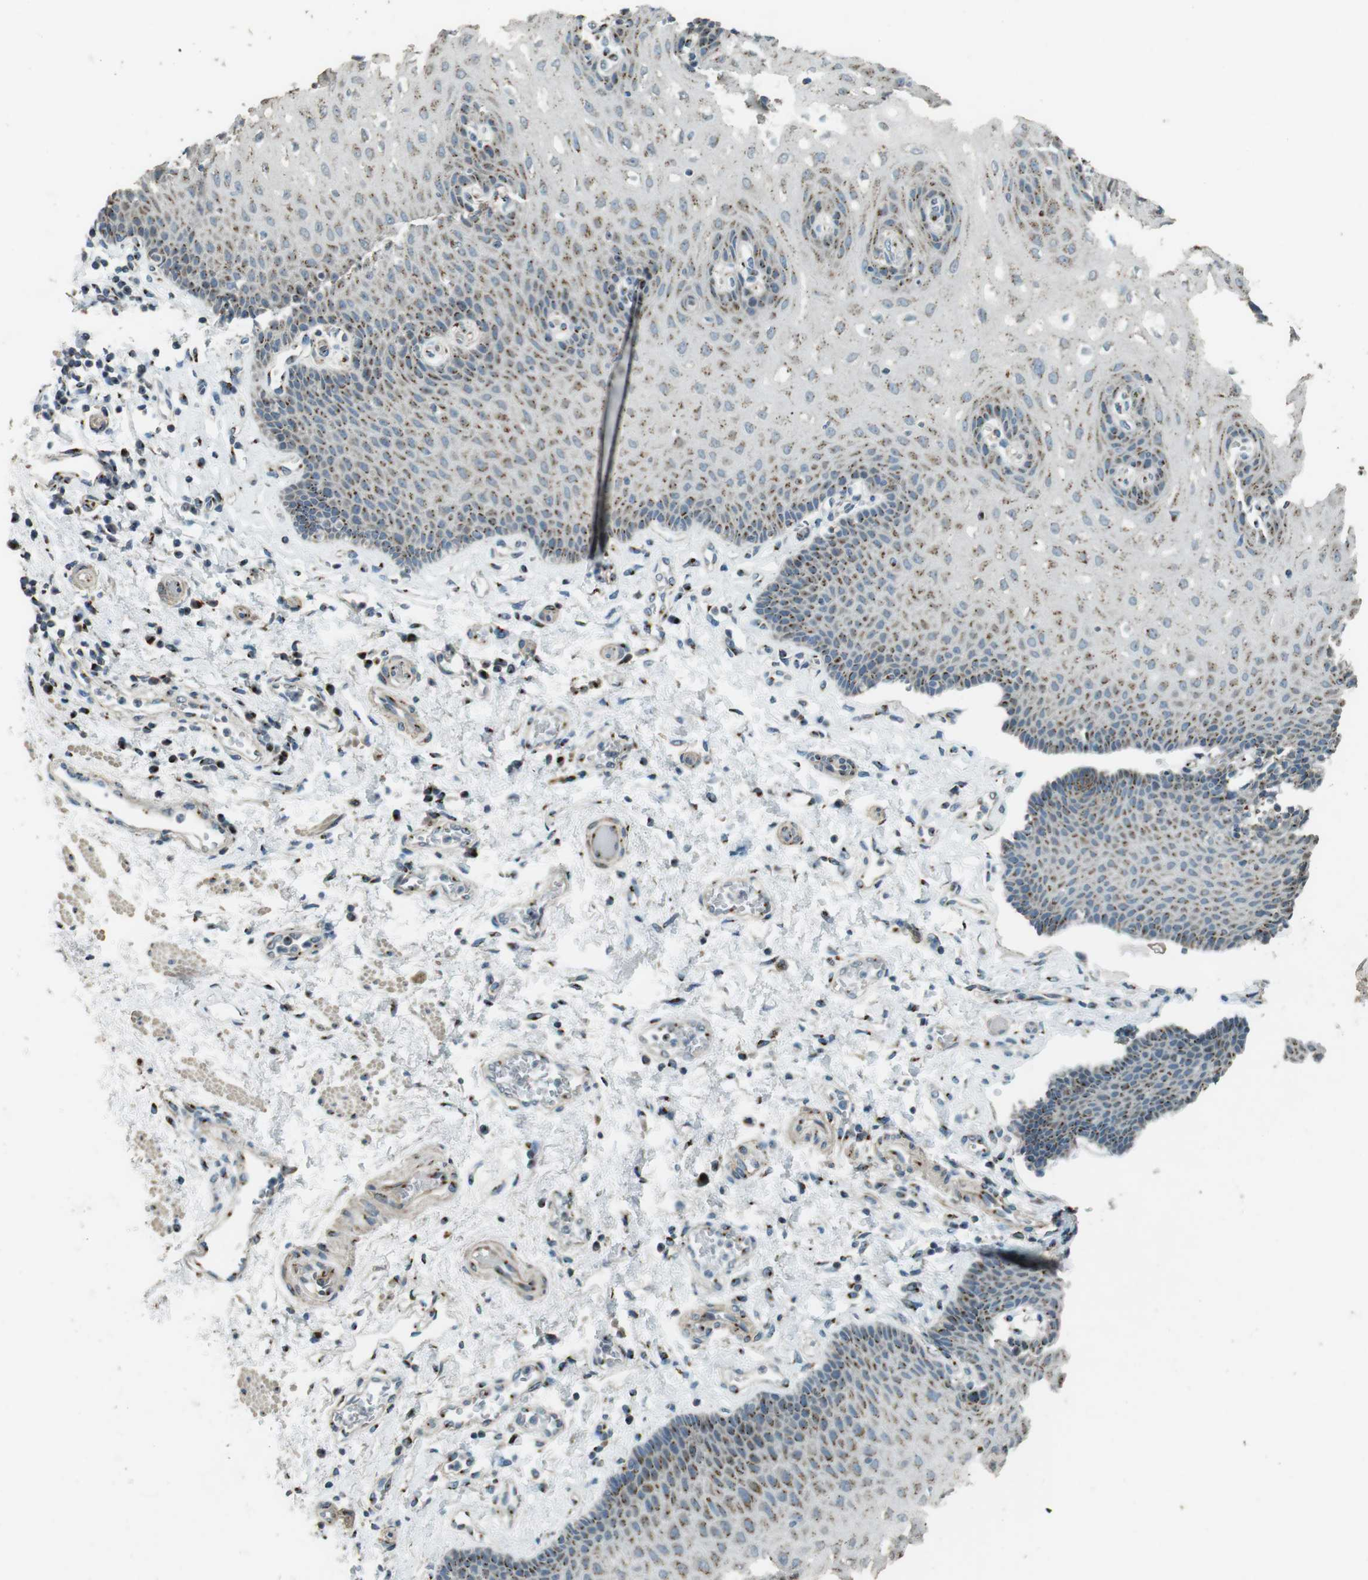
{"staining": {"intensity": "moderate", "quantity": "25%-75%", "location": "cytoplasmic/membranous"}, "tissue": "esophagus", "cell_type": "Squamous epithelial cells", "image_type": "normal", "snomed": [{"axis": "morphology", "description": "Normal tissue, NOS"}, {"axis": "topography", "description": "Esophagus"}], "caption": "This photomicrograph reveals immunohistochemistry staining of benign esophagus, with medium moderate cytoplasmic/membranous expression in approximately 25%-75% of squamous epithelial cells.", "gene": "TMEM115", "patient": {"sex": "male", "age": 54}}